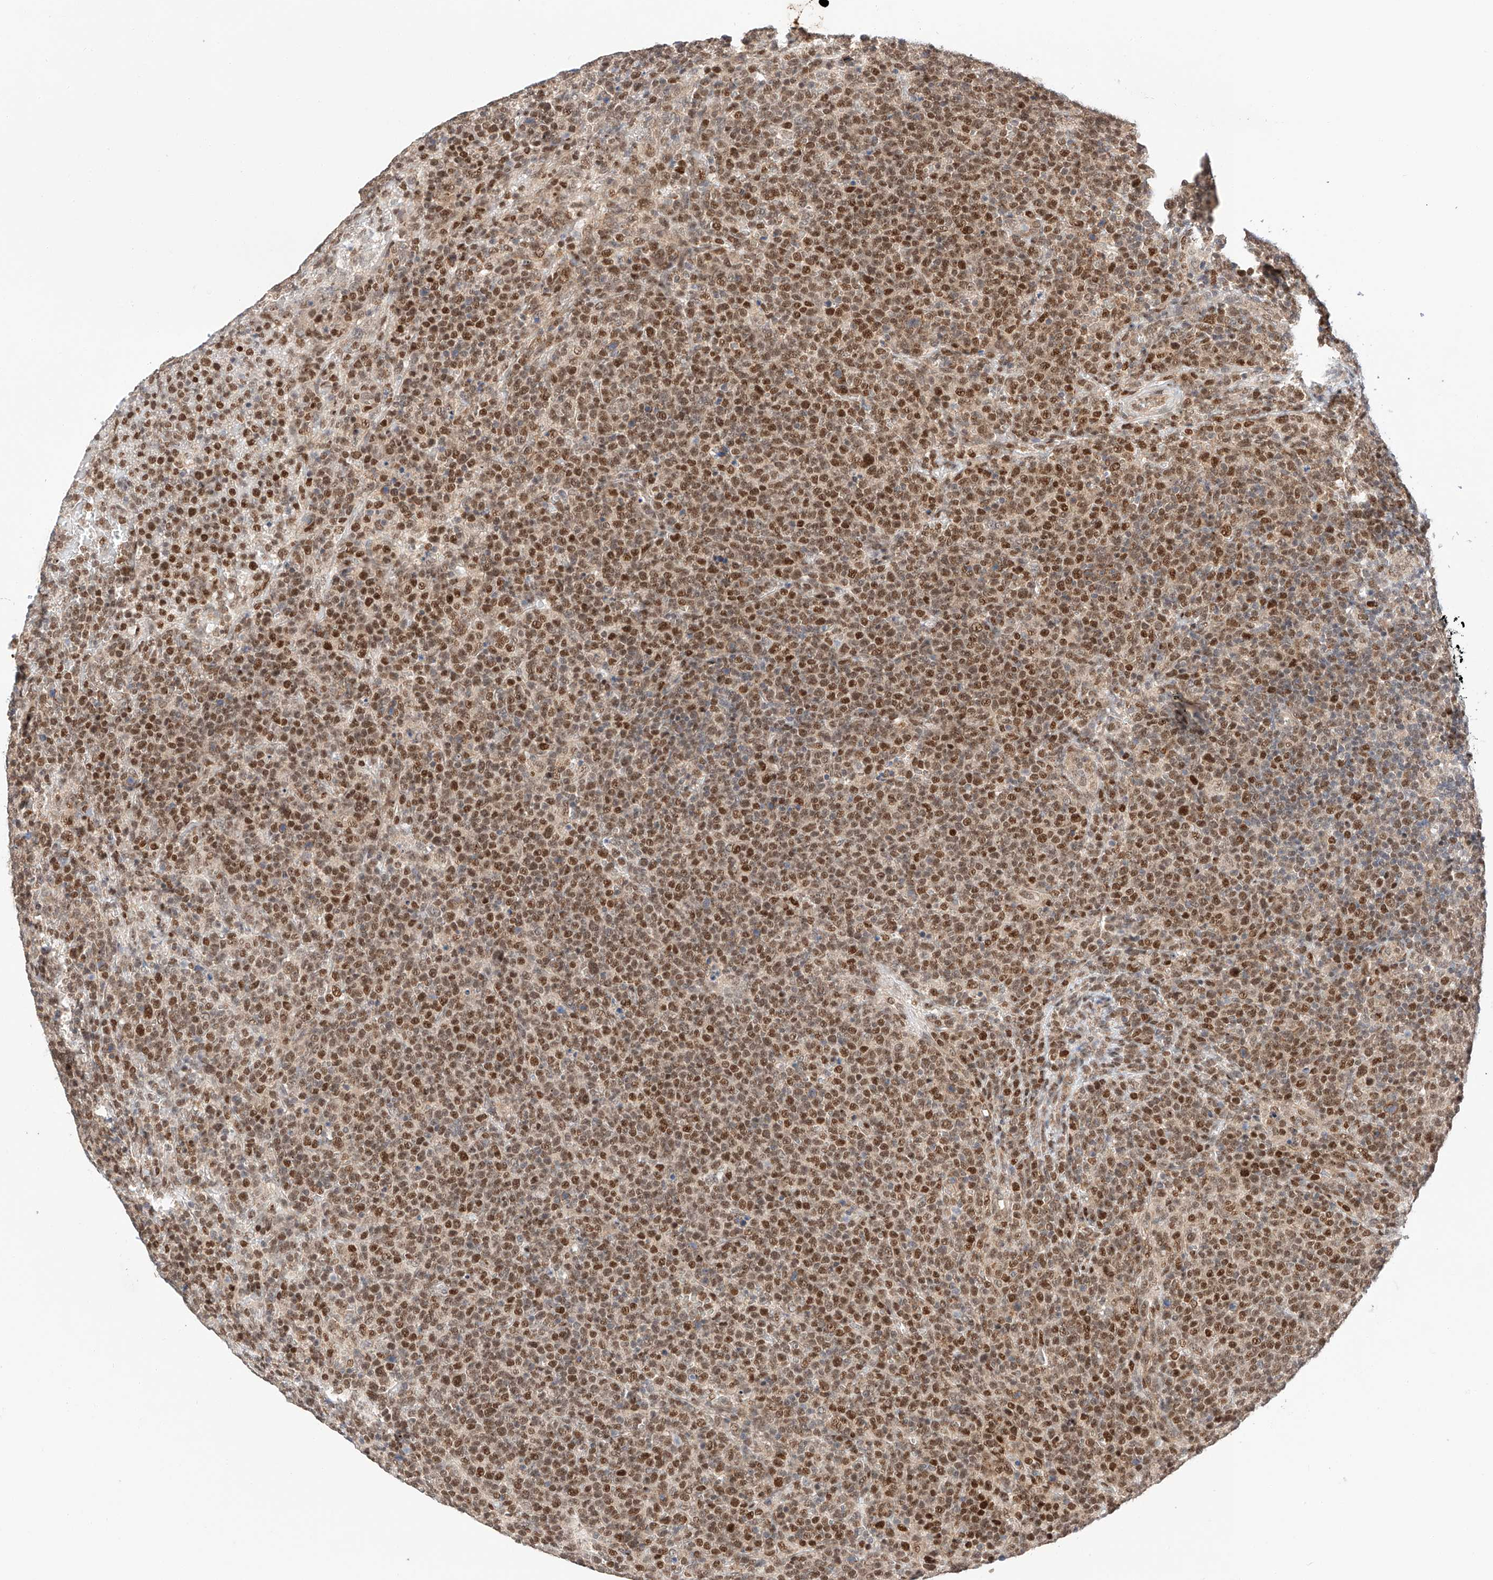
{"staining": {"intensity": "strong", "quantity": ">75%", "location": "nuclear"}, "tissue": "lymphoma", "cell_type": "Tumor cells", "image_type": "cancer", "snomed": [{"axis": "morphology", "description": "Malignant lymphoma, non-Hodgkin's type, High grade"}, {"axis": "topography", "description": "Lymph node"}], "caption": "Protein analysis of high-grade malignant lymphoma, non-Hodgkin's type tissue reveals strong nuclear positivity in approximately >75% of tumor cells.", "gene": "HDAC9", "patient": {"sex": "male", "age": 61}}